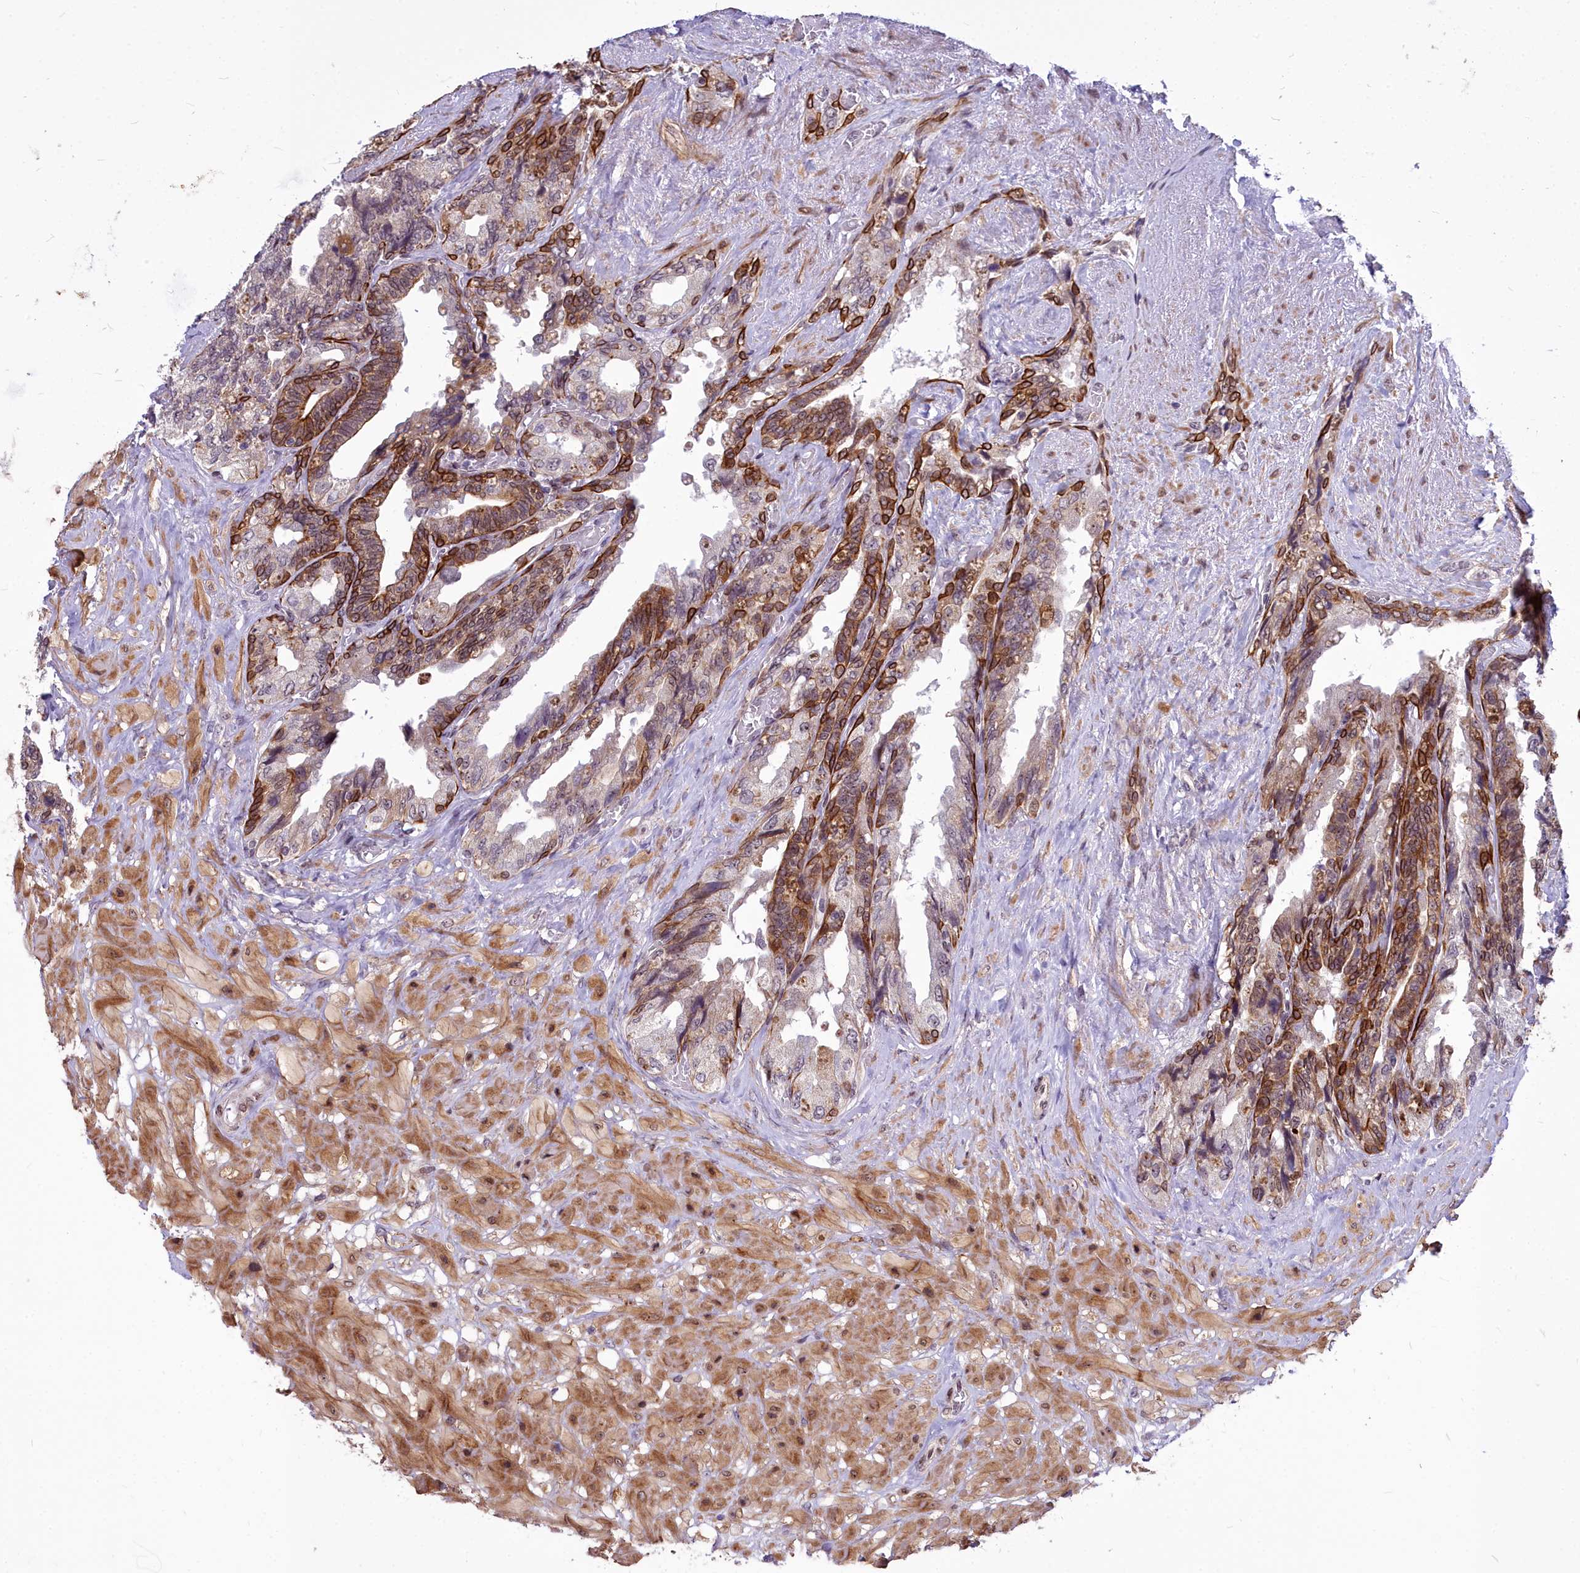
{"staining": {"intensity": "moderate", "quantity": "25%-75%", "location": "cytoplasmic/membranous,nuclear"}, "tissue": "seminal vesicle", "cell_type": "Glandular cells", "image_type": "normal", "snomed": [{"axis": "morphology", "description": "Normal tissue, NOS"}, {"axis": "topography", "description": "Seminal veicle"}, {"axis": "topography", "description": "Peripheral nerve tissue"}], "caption": "Seminal vesicle stained with immunohistochemistry demonstrates moderate cytoplasmic/membranous,nuclear positivity in approximately 25%-75% of glandular cells.", "gene": "ABCB8", "patient": {"sex": "male", "age": 60}}